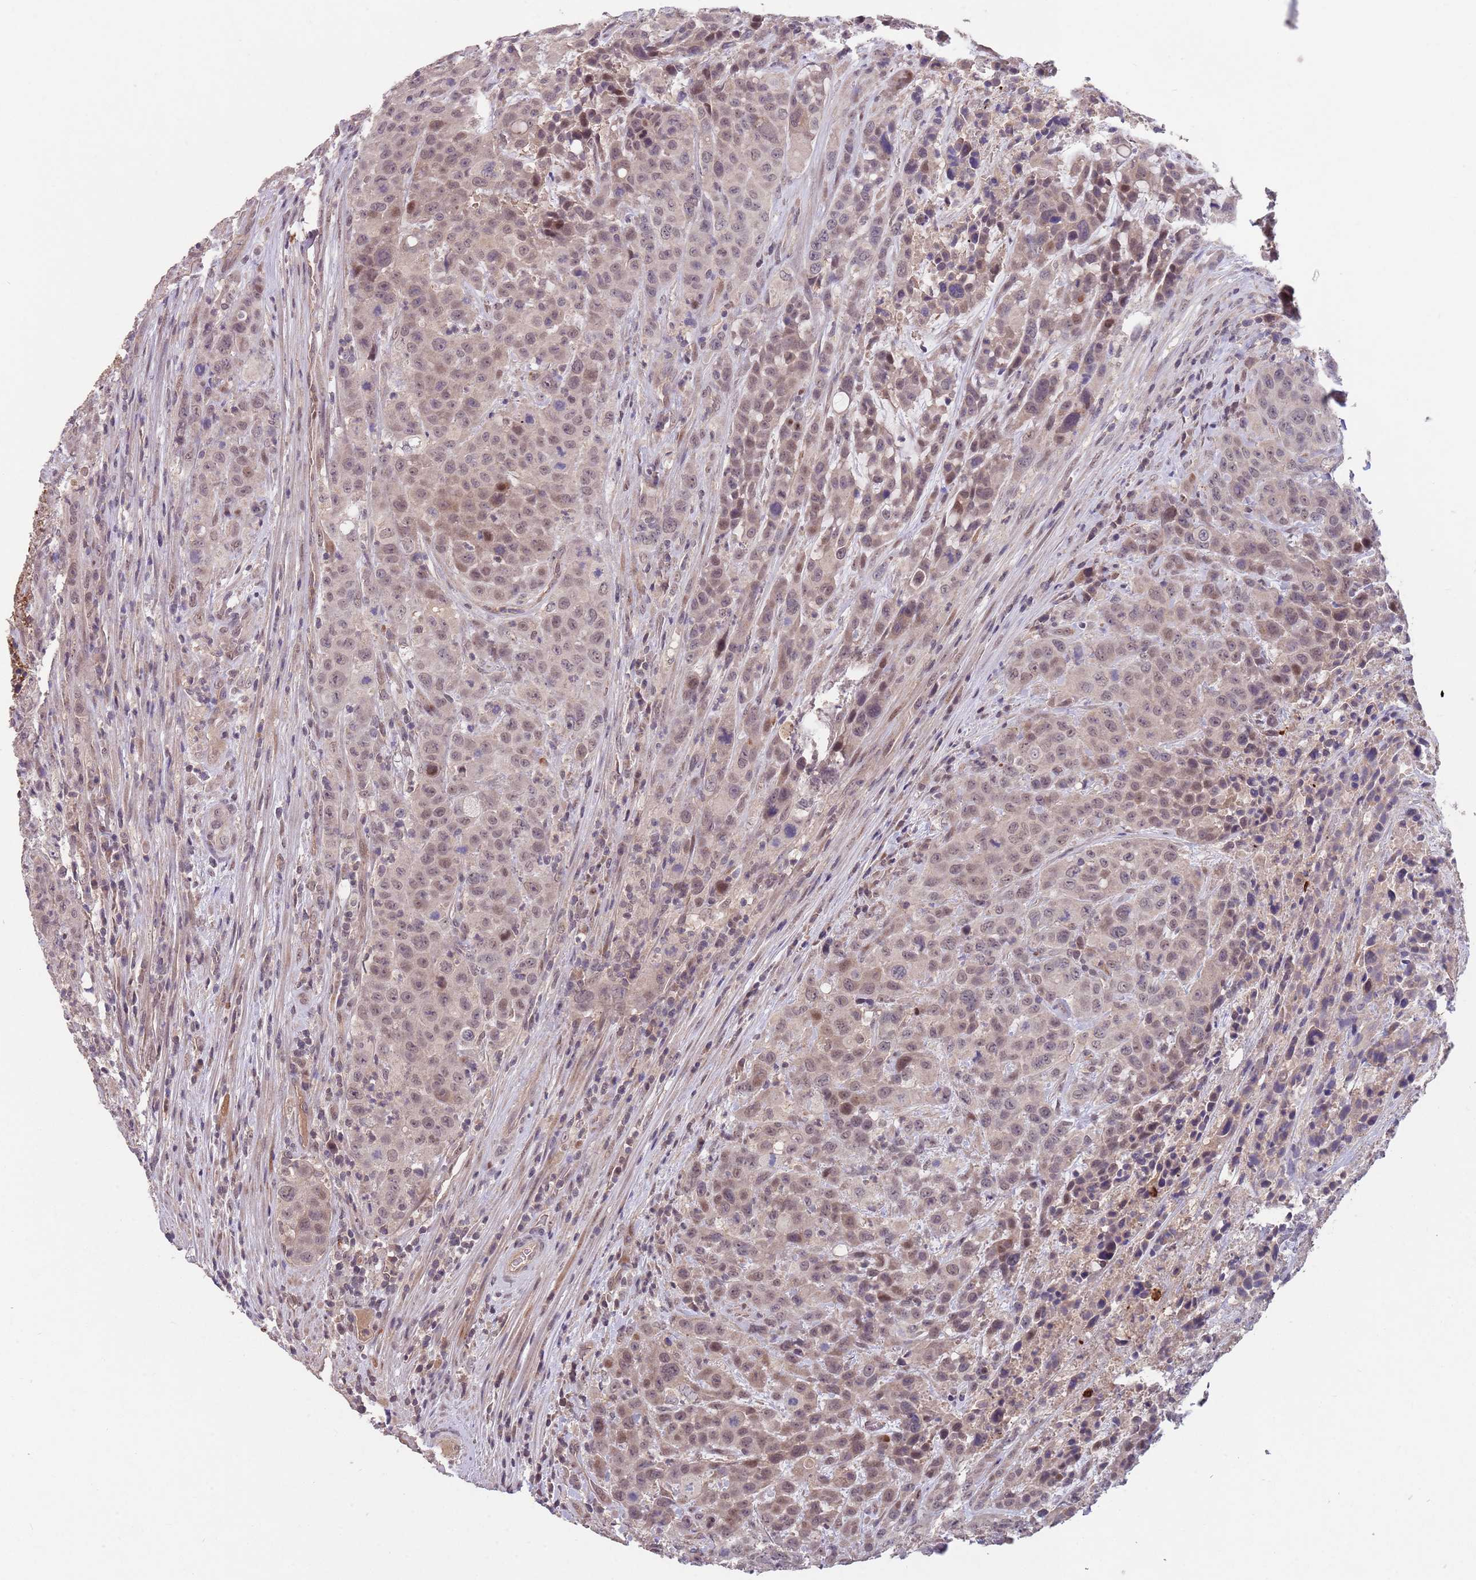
{"staining": {"intensity": "weak", "quantity": "25%-75%", "location": "cytoplasmic/membranous"}, "tissue": "colorectal cancer", "cell_type": "Tumor cells", "image_type": "cancer", "snomed": [{"axis": "morphology", "description": "Adenocarcinoma, NOS"}, {"axis": "topography", "description": "Colon"}], "caption": "This is a micrograph of immunohistochemistry (IHC) staining of colorectal cancer (adenocarcinoma), which shows weak expression in the cytoplasmic/membranous of tumor cells.", "gene": "MEI1", "patient": {"sex": "male", "age": 62}}